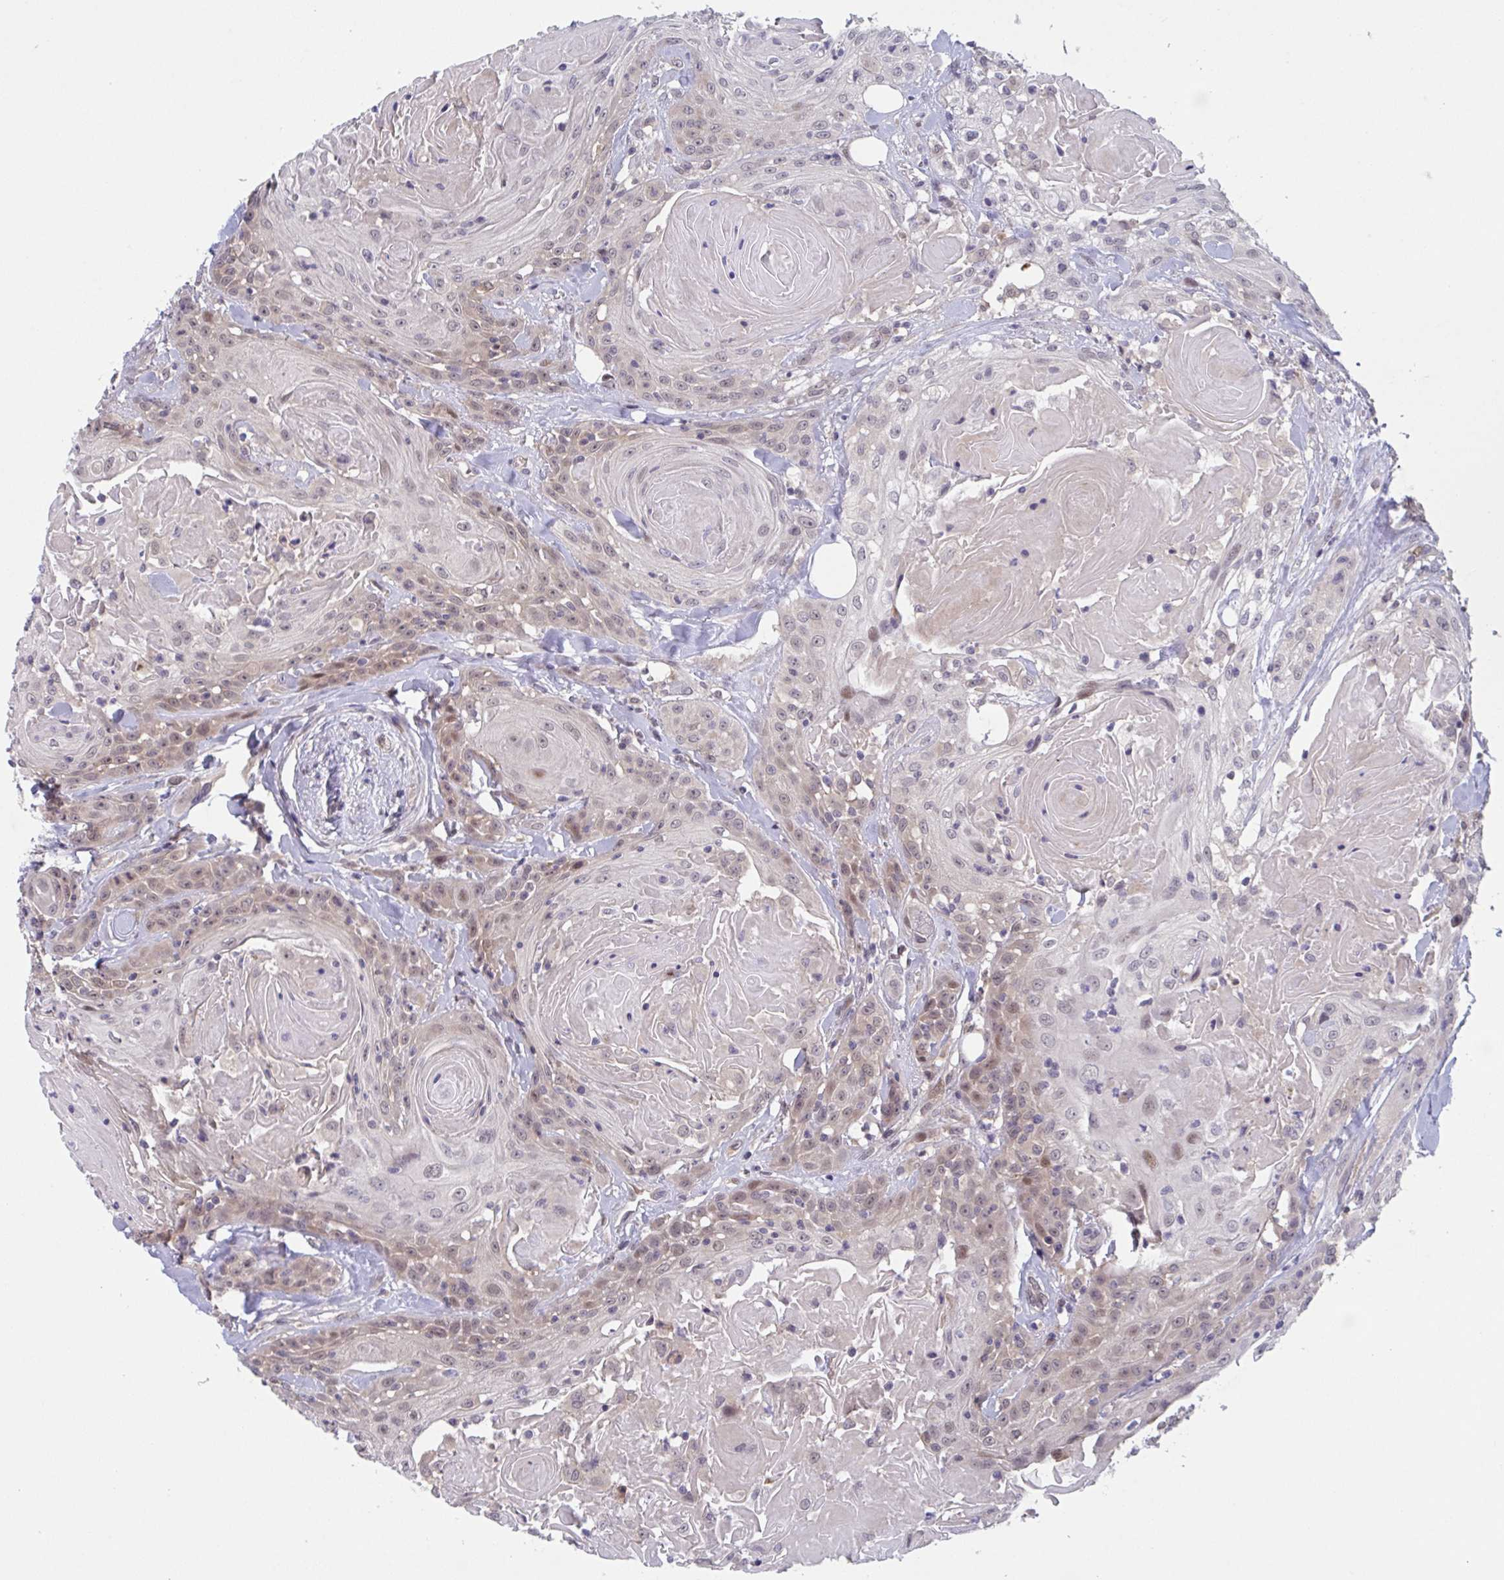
{"staining": {"intensity": "moderate", "quantity": "<25%", "location": "nuclear"}, "tissue": "head and neck cancer", "cell_type": "Tumor cells", "image_type": "cancer", "snomed": [{"axis": "morphology", "description": "Squamous cell carcinoma, NOS"}, {"axis": "topography", "description": "Head-Neck"}], "caption": "The histopathology image displays a brown stain indicating the presence of a protein in the nuclear of tumor cells in head and neck squamous cell carcinoma. (IHC, brightfield microscopy, high magnification).", "gene": "RIOK1", "patient": {"sex": "female", "age": 84}}